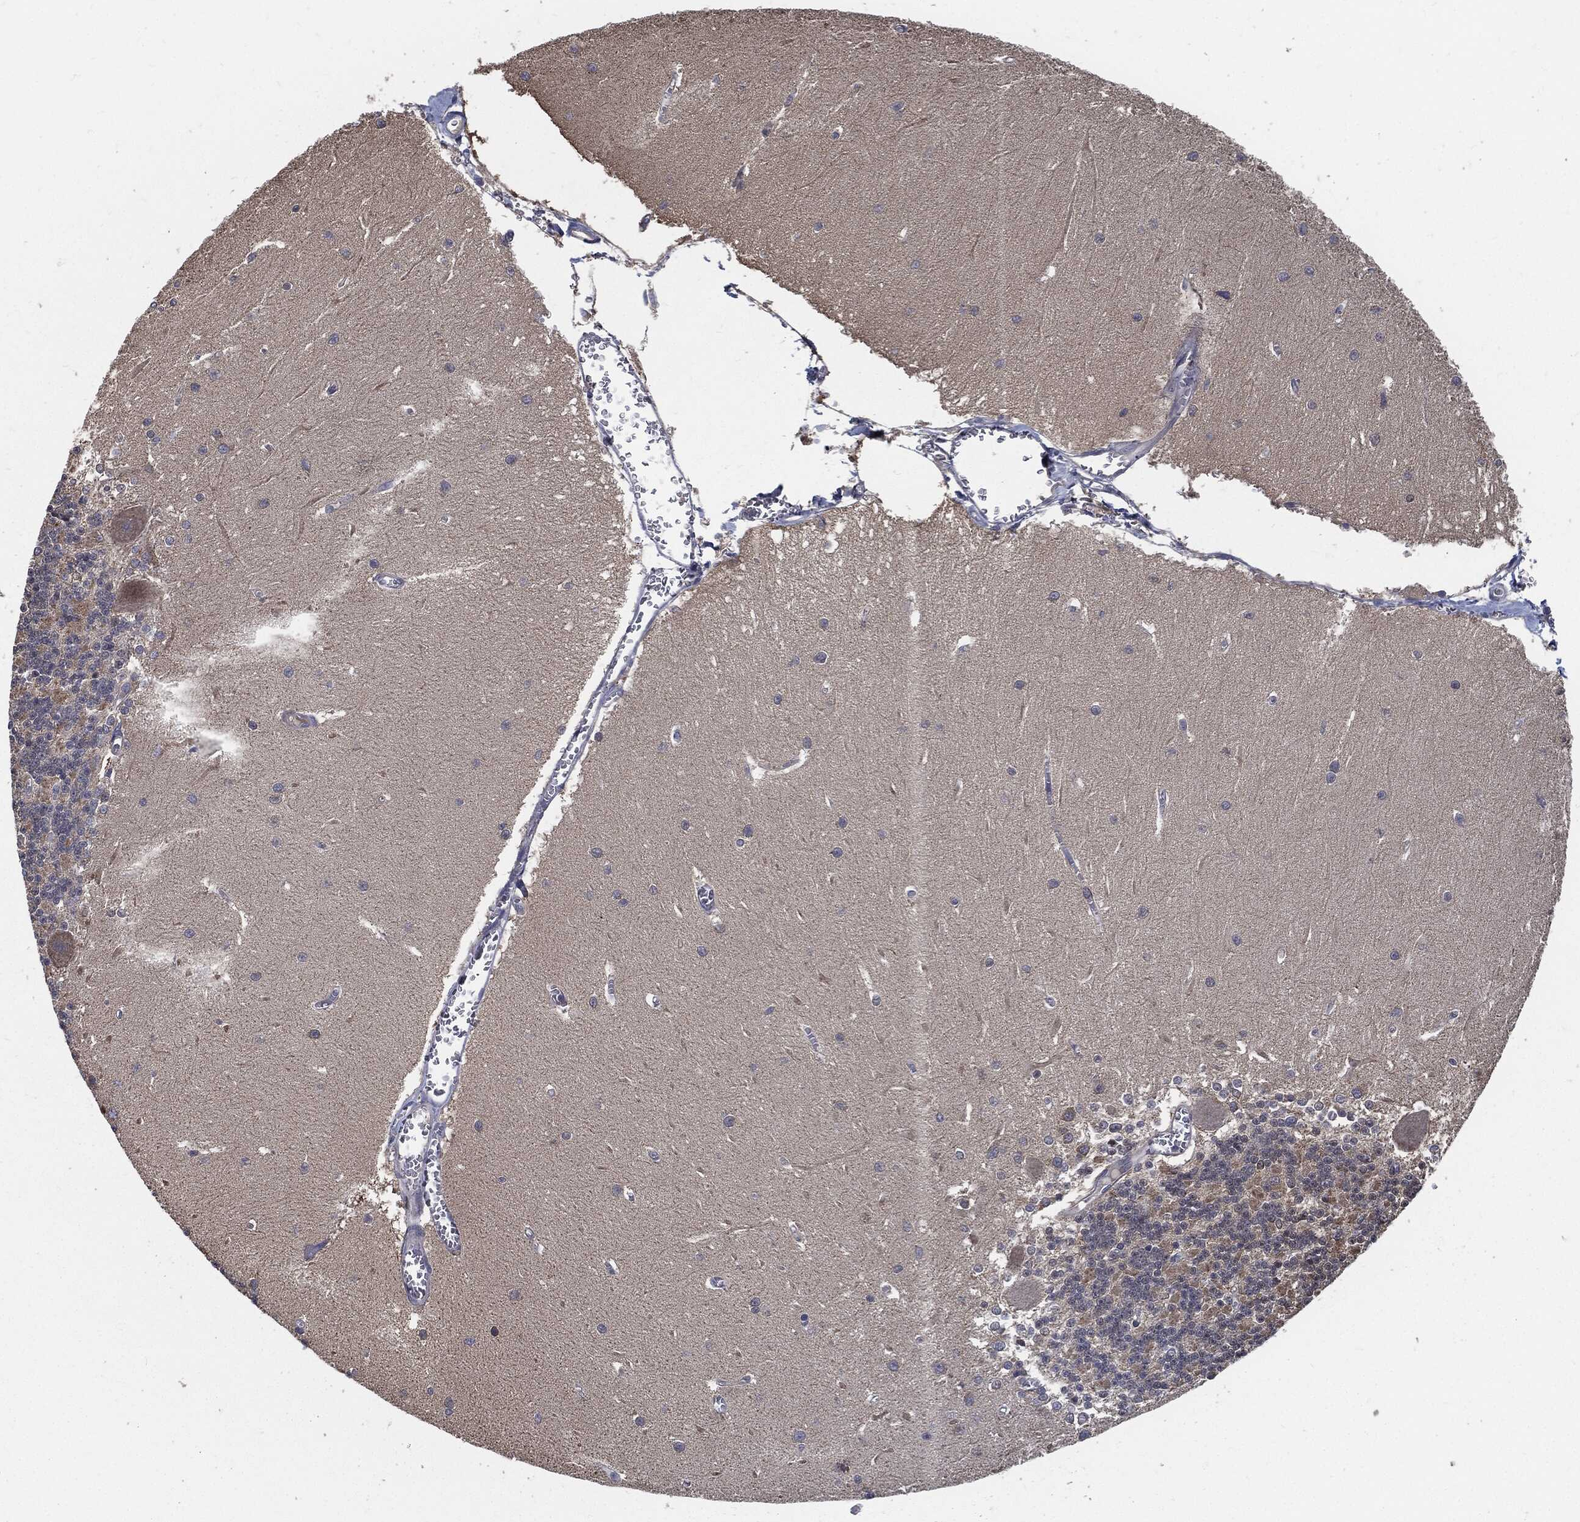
{"staining": {"intensity": "negative", "quantity": "none", "location": "none"}, "tissue": "cerebellum", "cell_type": "Cells in granular layer", "image_type": "normal", "snomed": [{"axis": "morphology", "description": "Normal tissue, NOS"}, {"axis": "topography", "description": "Cerebellum"}], "caption": "This is an immunohistochemistry micrograph of unremarkable cerebellum. There is no positivity in cells in granular layer.", "gene": "PRDX4", "patient": {"sex": "male", "age": 37}}